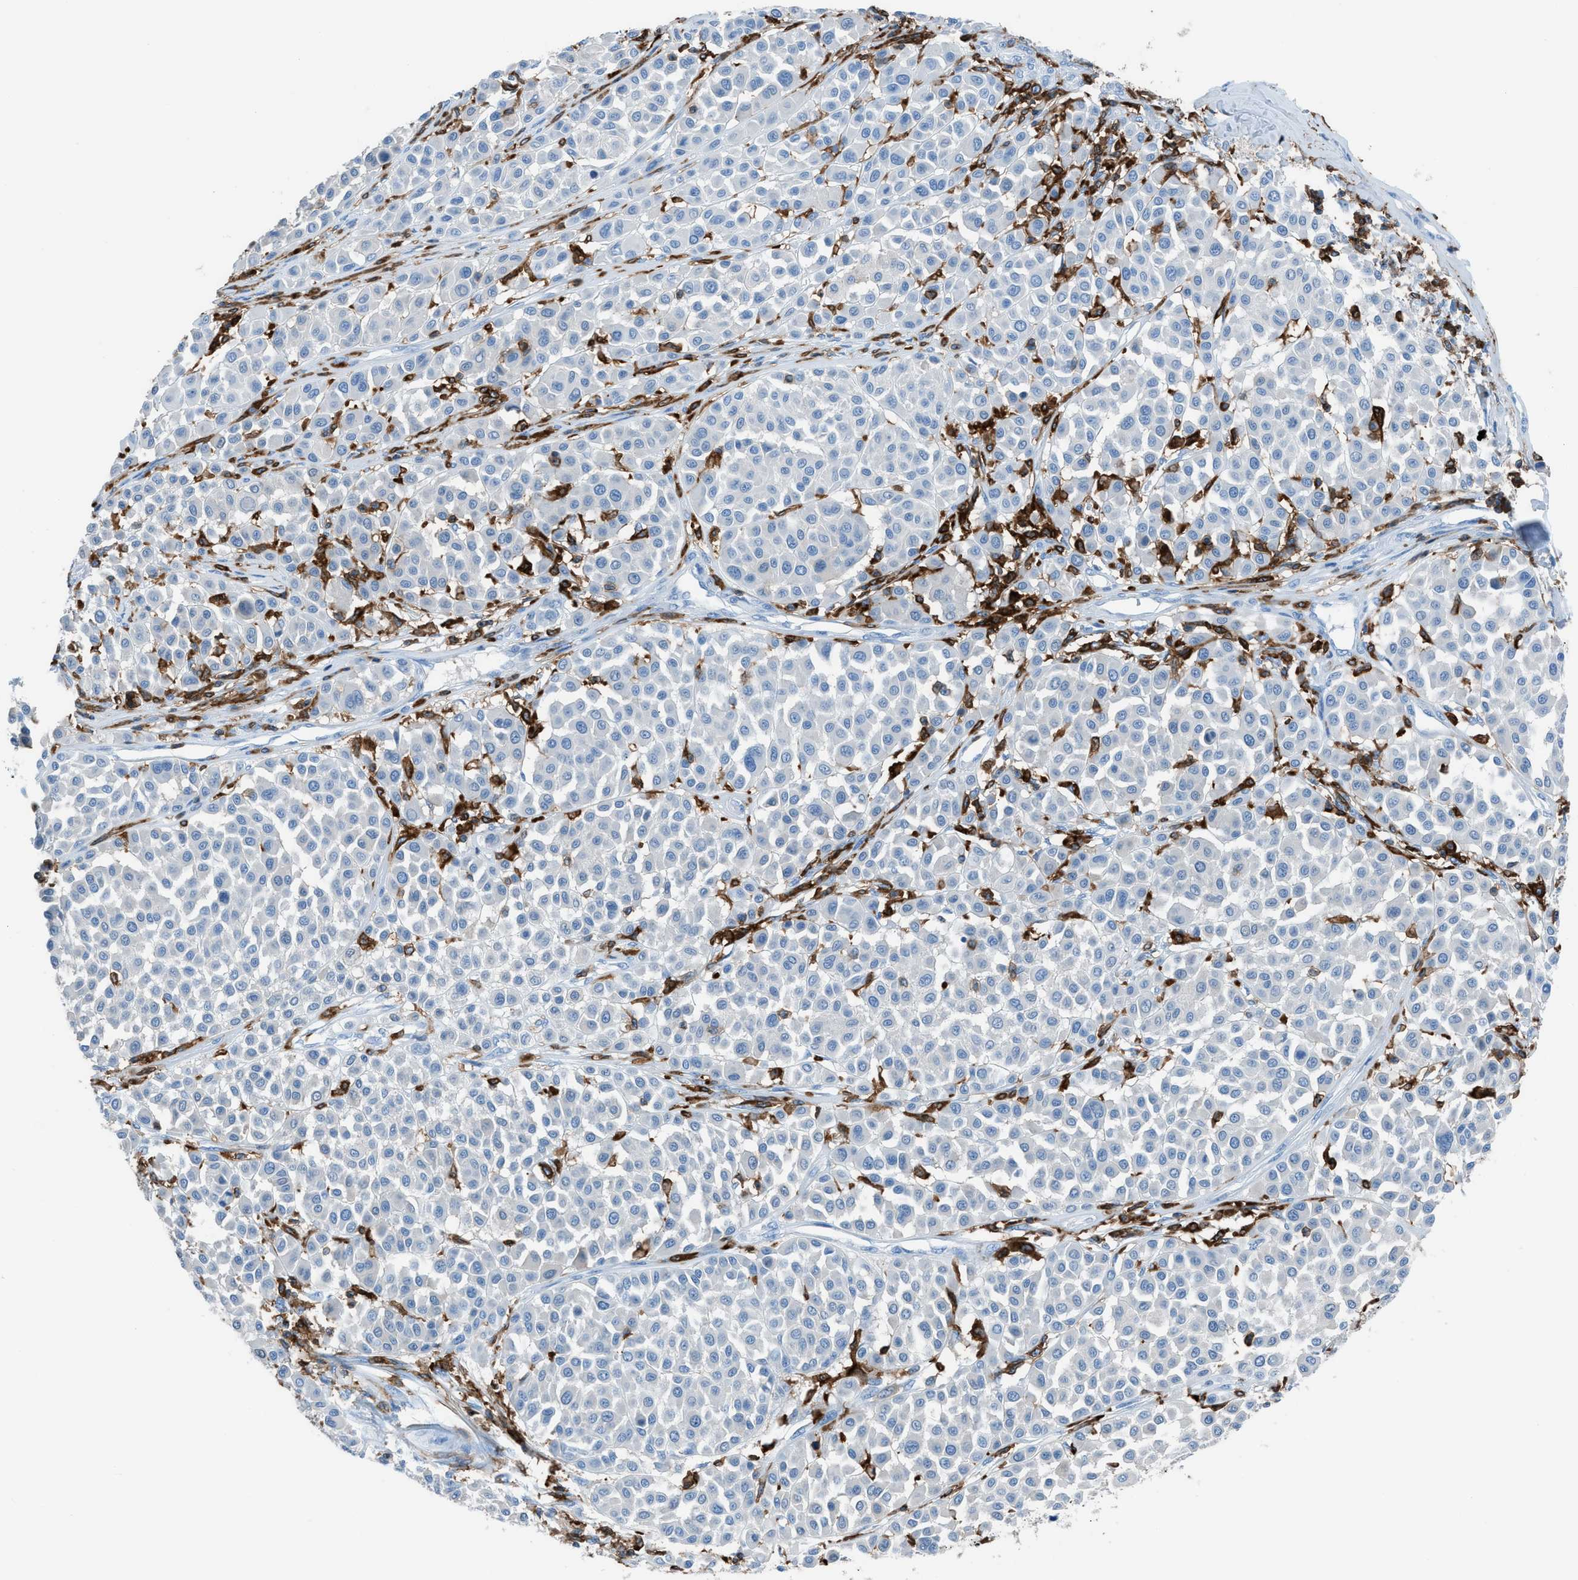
{"staining": {"intensity": "negative", "quantity": "none", "location": "none"}, "tissue": "melanoma", "cell_type": "Tumor cells", "image_type": "cancer", "snomed": [{"axis": "morphology", "description": "Malignant melanoma, Metastatic site"}, {"axis": "topography", "description": "Soft tissue"}], "caption": "Immunohistochemistry (IHC) micrograph of neoplastic tissue: human malignant melanoma (metastatic site) stained with DAB displays no significant protein positivity in tumor cells.", "gene": "ITGB2", "patient": {"sex": "male", "age": 41}}